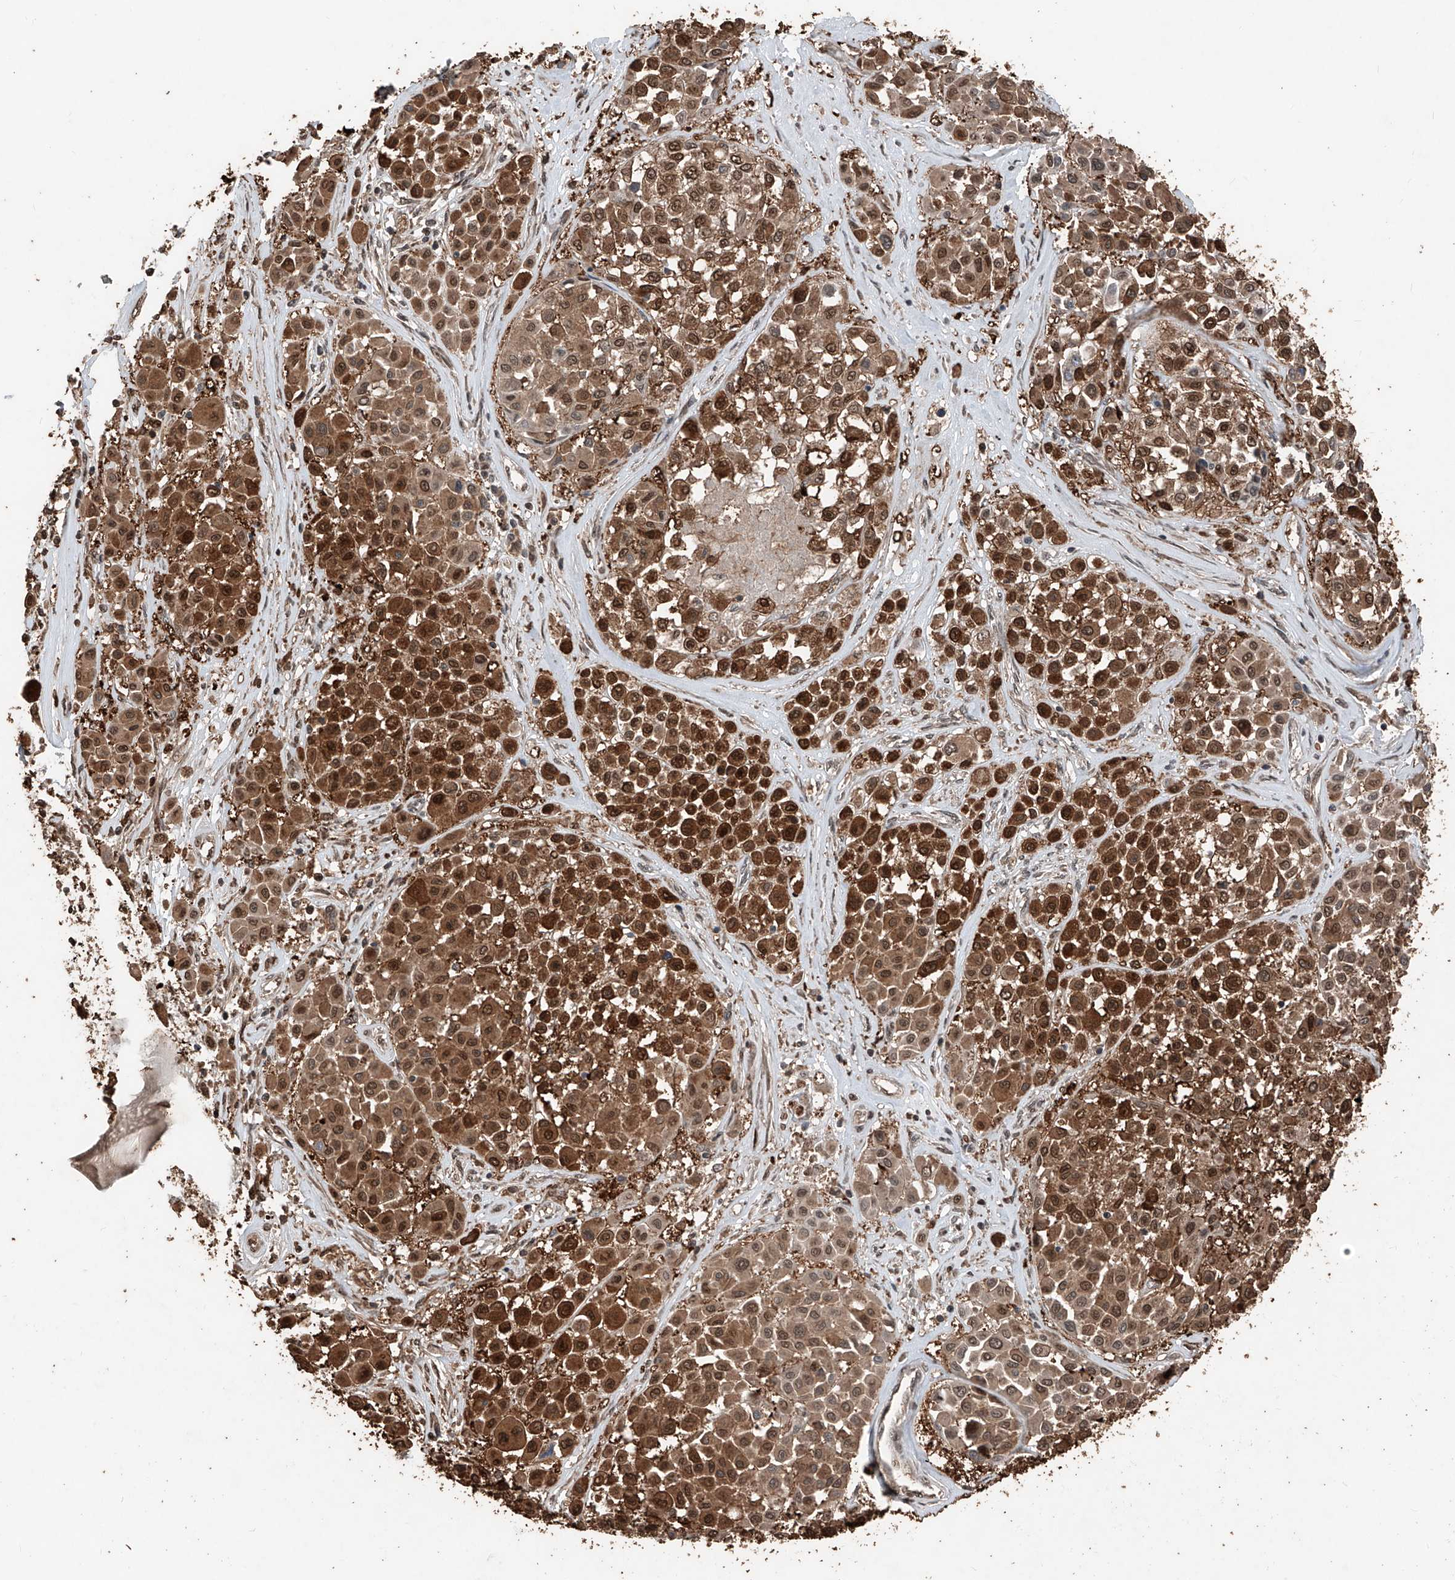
{"staining": {"intensity": "strong", "quantity": ">75%", "location": "cytoplasmic/membranous,nuclear"}, "tissue": "melanoma", "cell_type": "Tumor cells", "image_type": "cancer", "snomed": [{"axis": "morphology", "description": "Malignant melanoma, Metastatic site"}, {"axis": "topography", "description": "Soft tissue"}], "caption": "Immunohistochemical staining of human malignant melanoma (metastatic site) exhibits high levels of strong cytoplasmic/membranous and nuclear protein expression in about >75% of tumor cells.", "gene": "RMND1", "patient": {"sex": "male", "age": 41}}